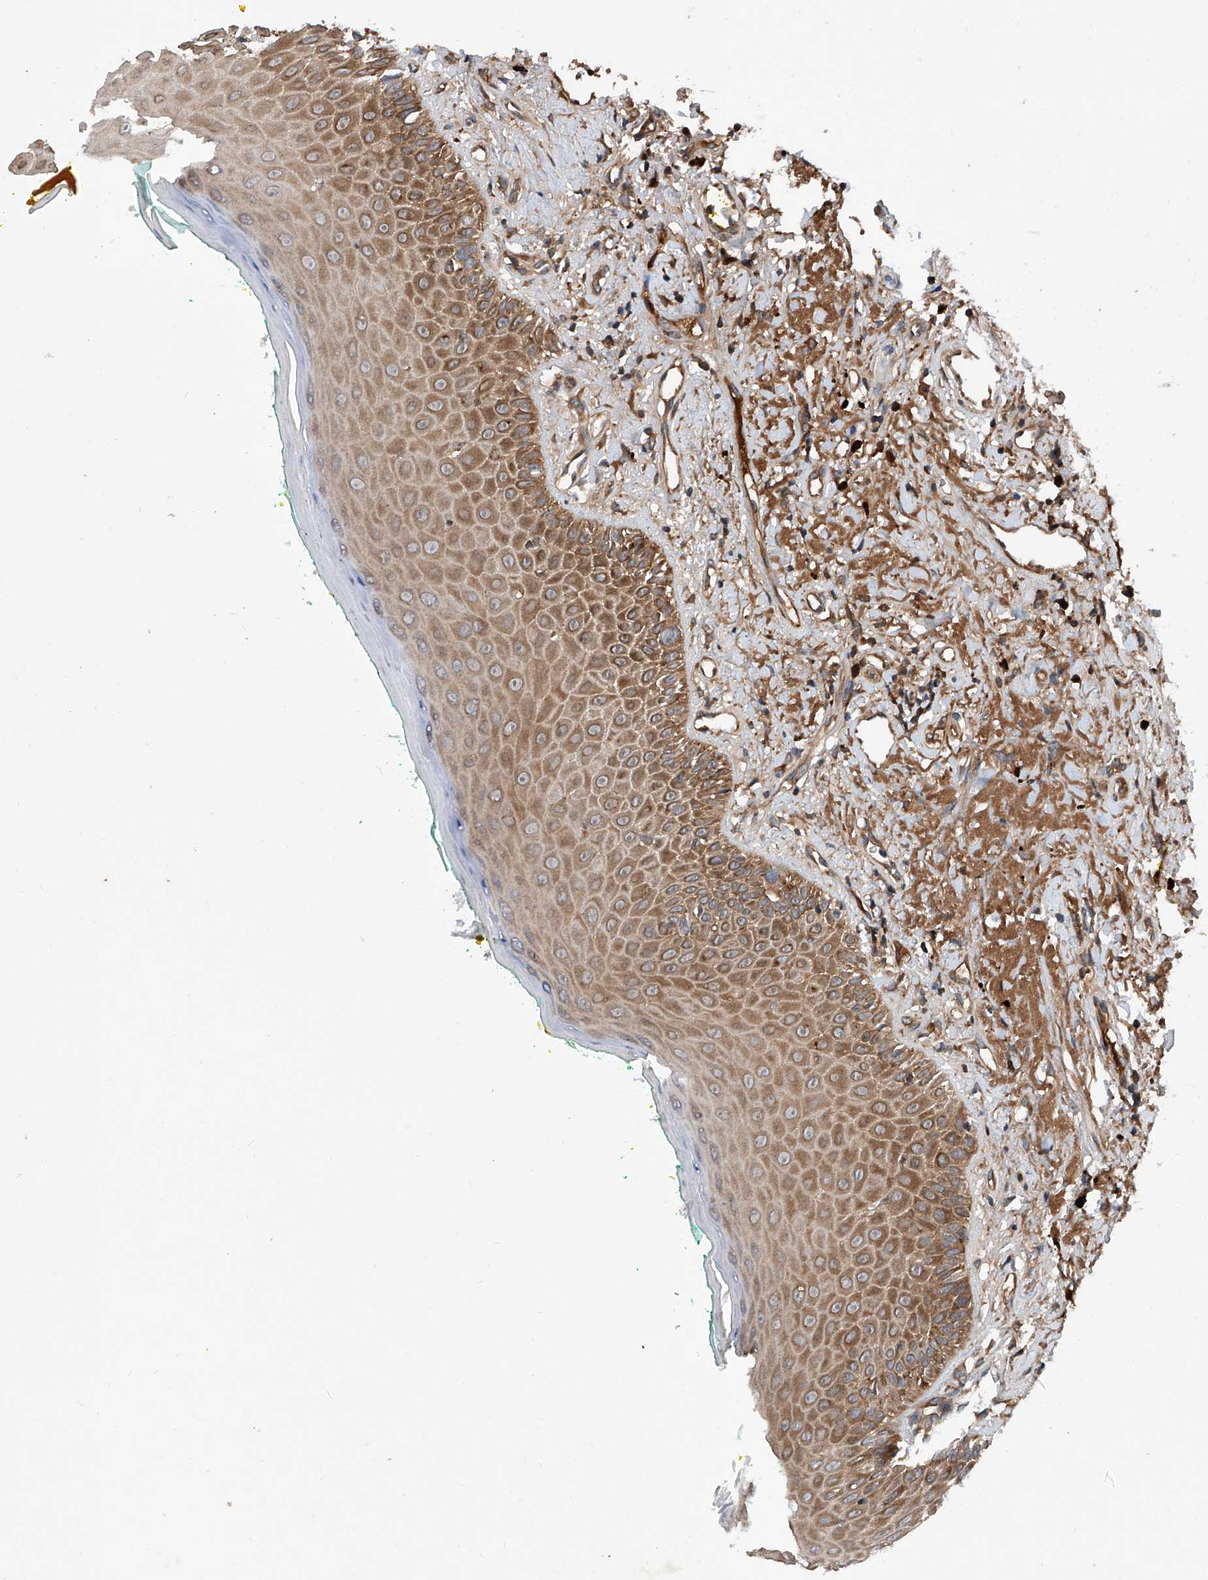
{"staining": {"intensity": "strong", "quantity": ">75%", "location": "cytoplasmic/membranous"}, "tissue": "oral mucosa", "cell_type": "Squamous epithelial cells", "image_type": "normal", "snomed": [{"axis": "morphology", "description": "Normal tissue, NOS"}, {"axis": "topography", "description": "Oral tissue"}], "caption": "Immunohistochemistry (IHC) photomicrograph of unremarkable oral mucosa: oral mucosa stained using IHC displays high levels of strong protein expression localized specifically in the cytoplasmic/membranous of squamous epithelial cells, appearing as a cytoplasmic/membranous brown color.", "gene": "ASCC3", "patient": {"sex": "female", "age": 70}}